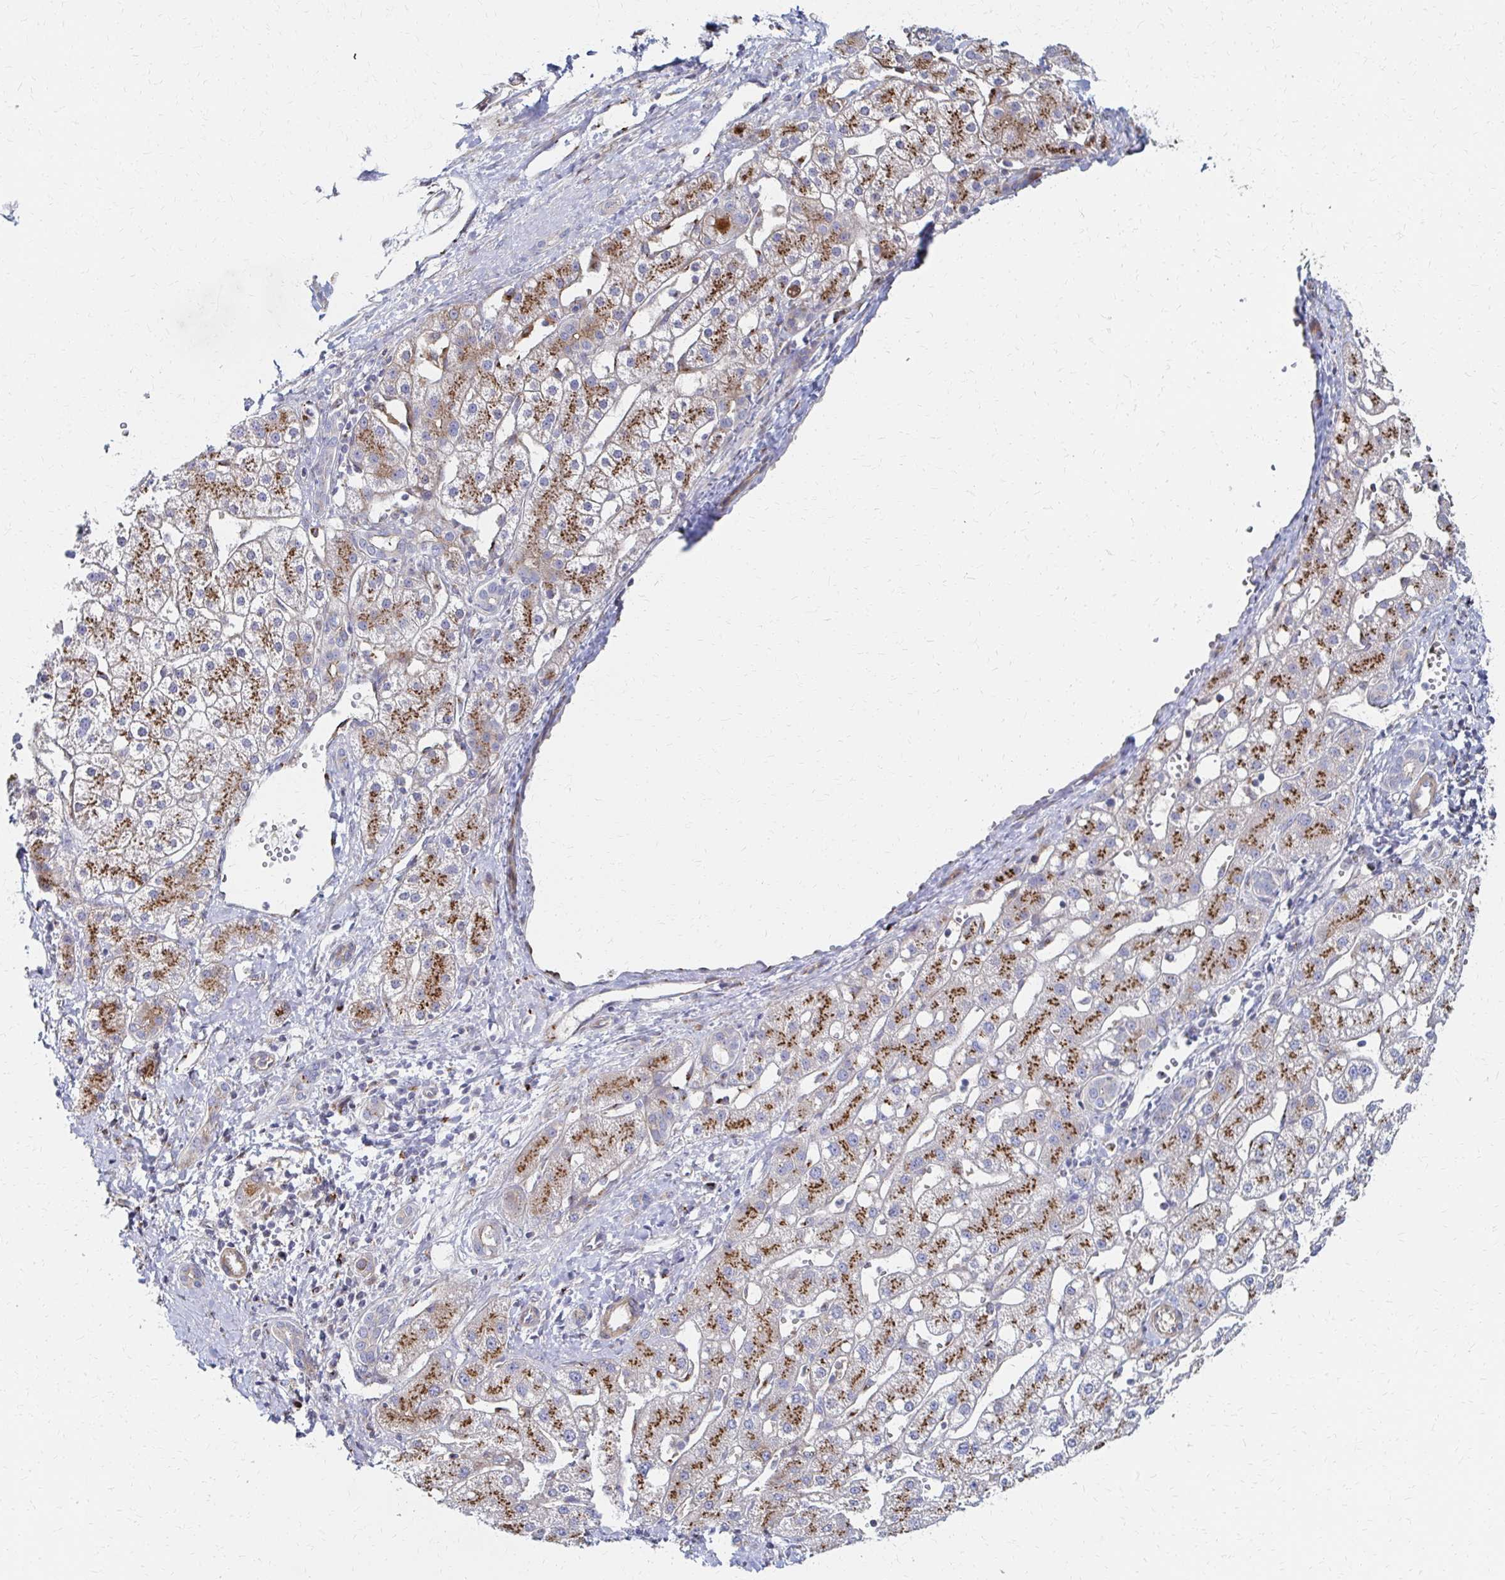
{"staining": {"intensity": "moderate", "quantity": "25%-75%", "location": "cytoplasmic/membranous"}, "tissue": "liver cancer", "cell_type": "Tumor cells", "image_type": "cancer", "snomed": [{"axis": "morphology", "description": "Carcinoma, Hepatocellular, NOS"}, {"axis": "topography", "description": "Liver"}], "caption": "A micrograph showing moderate cytoplasmic/membranous expression in about 25%-75% of tumor cells in liver cancer (hepatocellular carcinoma), as visualized by brown immunohistochemical staining.", "gene": "MAN1A1", "patient": {"sex": "male", "age": 67}}